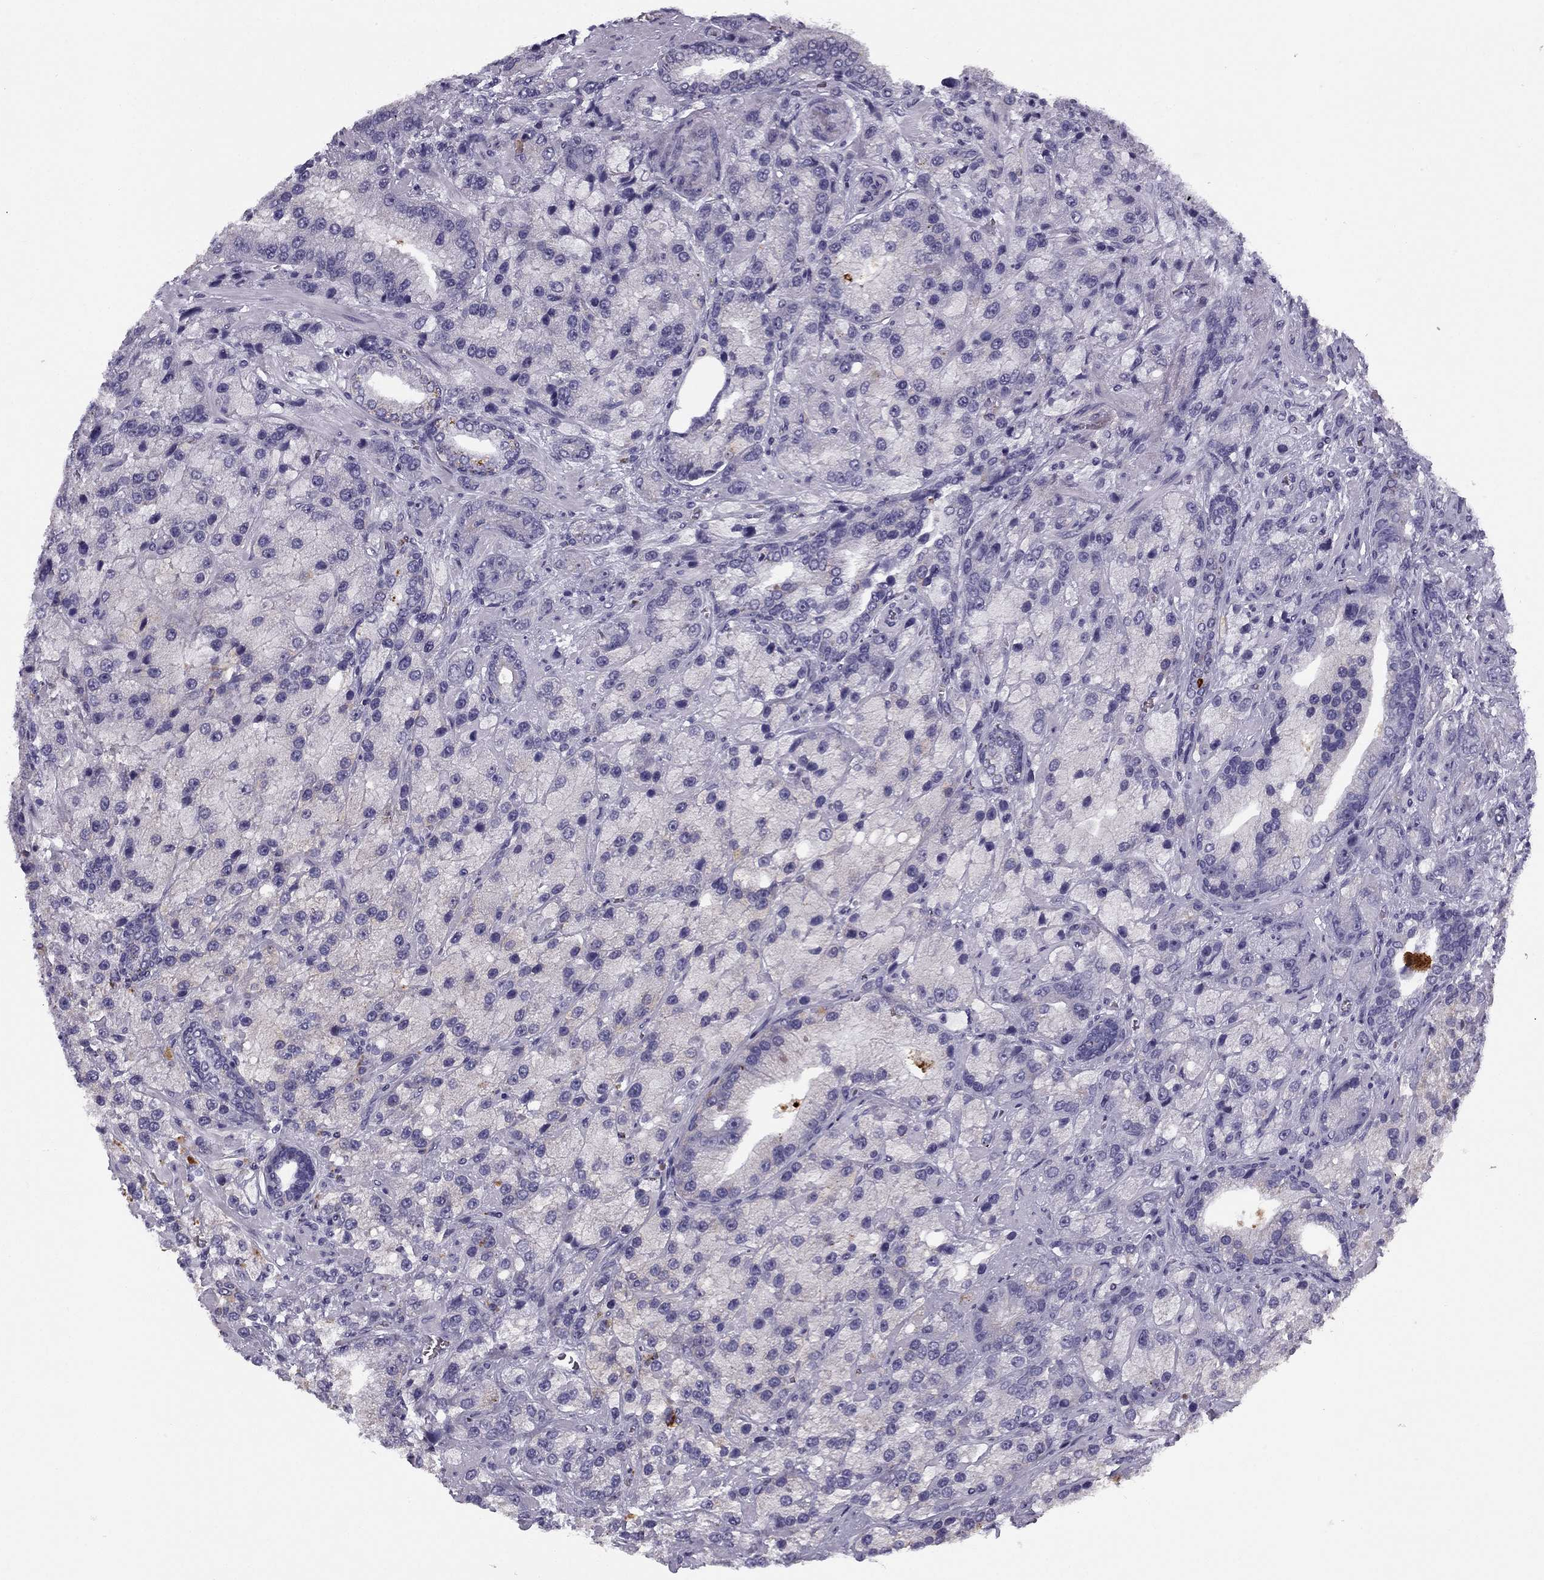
{"staining": {"intensity": "negative", "quantity": "none", "location": "none"}, "tissue": "prostate cancer", "cell_type": "Tumor cells", "image_type": "cancer", "snomed": [{"axis": "morphology", "description": "Adenocarcinoma, NOS"}, {"axis": "topography", "description": "Prostate"}], "caption": "Immunohistochemistry (IHC) of prostate cancer (adenocarcinoma) shows no expression in tumor cells.", "gene": "MC5R", "patient": {"sex": "male", "age": 63}}